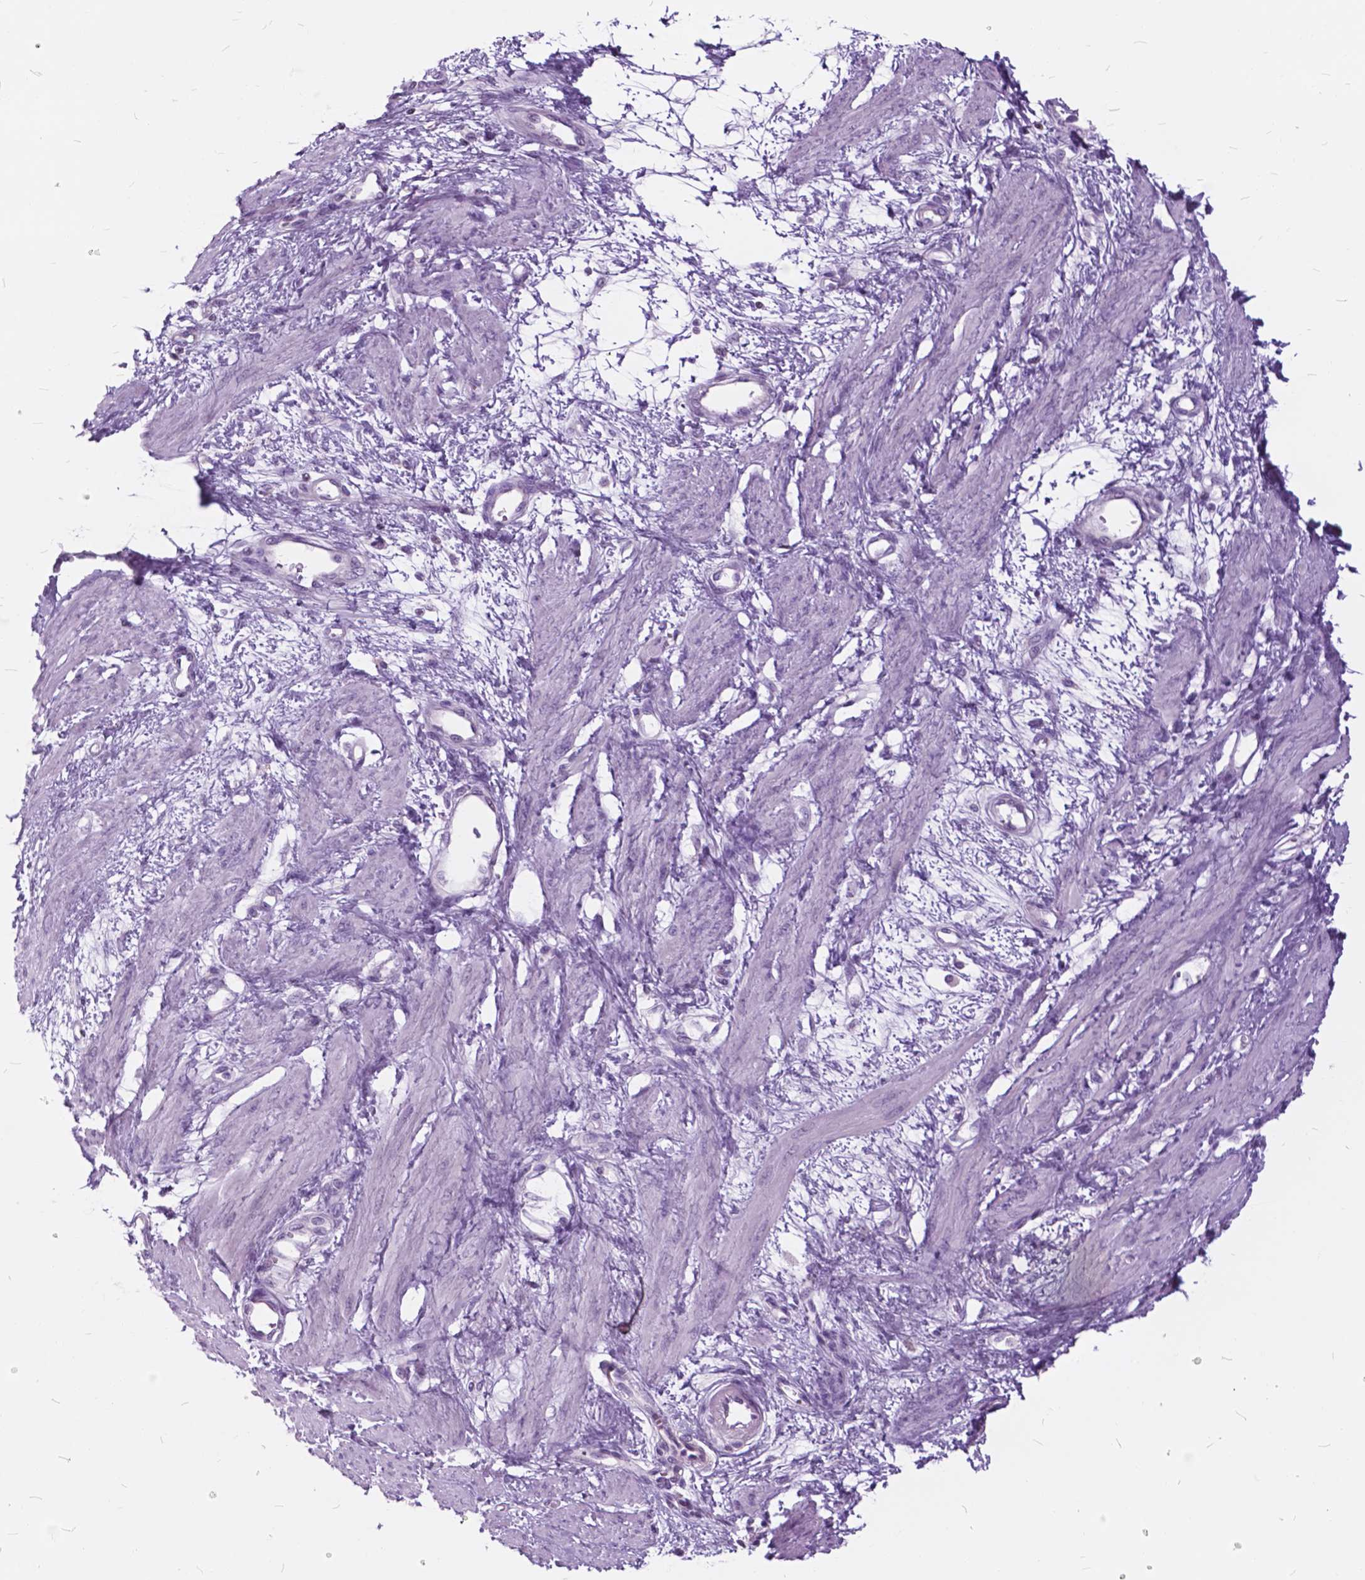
{"staining": {"intensity": "negative", "quantity": "none", "location": "none"}, "tissue": "smooth muscle", "cell_type": "Smooth muscle cells", "image_type": "normal", "snomed": [{"axis": "morphology", "description": "Normal tissue, NOS"}, {"axis": "topography", "description": "Smooth muscle"}, {"axis": "topography", "description": "Uterus"}], "caption": "IHC of benign smooth muscle displays no staining in smooth muscle cells. (DAB (3,3'-diaminobenzidine) immunohistochemistry with hematoxylin counter stain).", "gene": "SP140", "patient": {"sex": "female", "age": 39}}